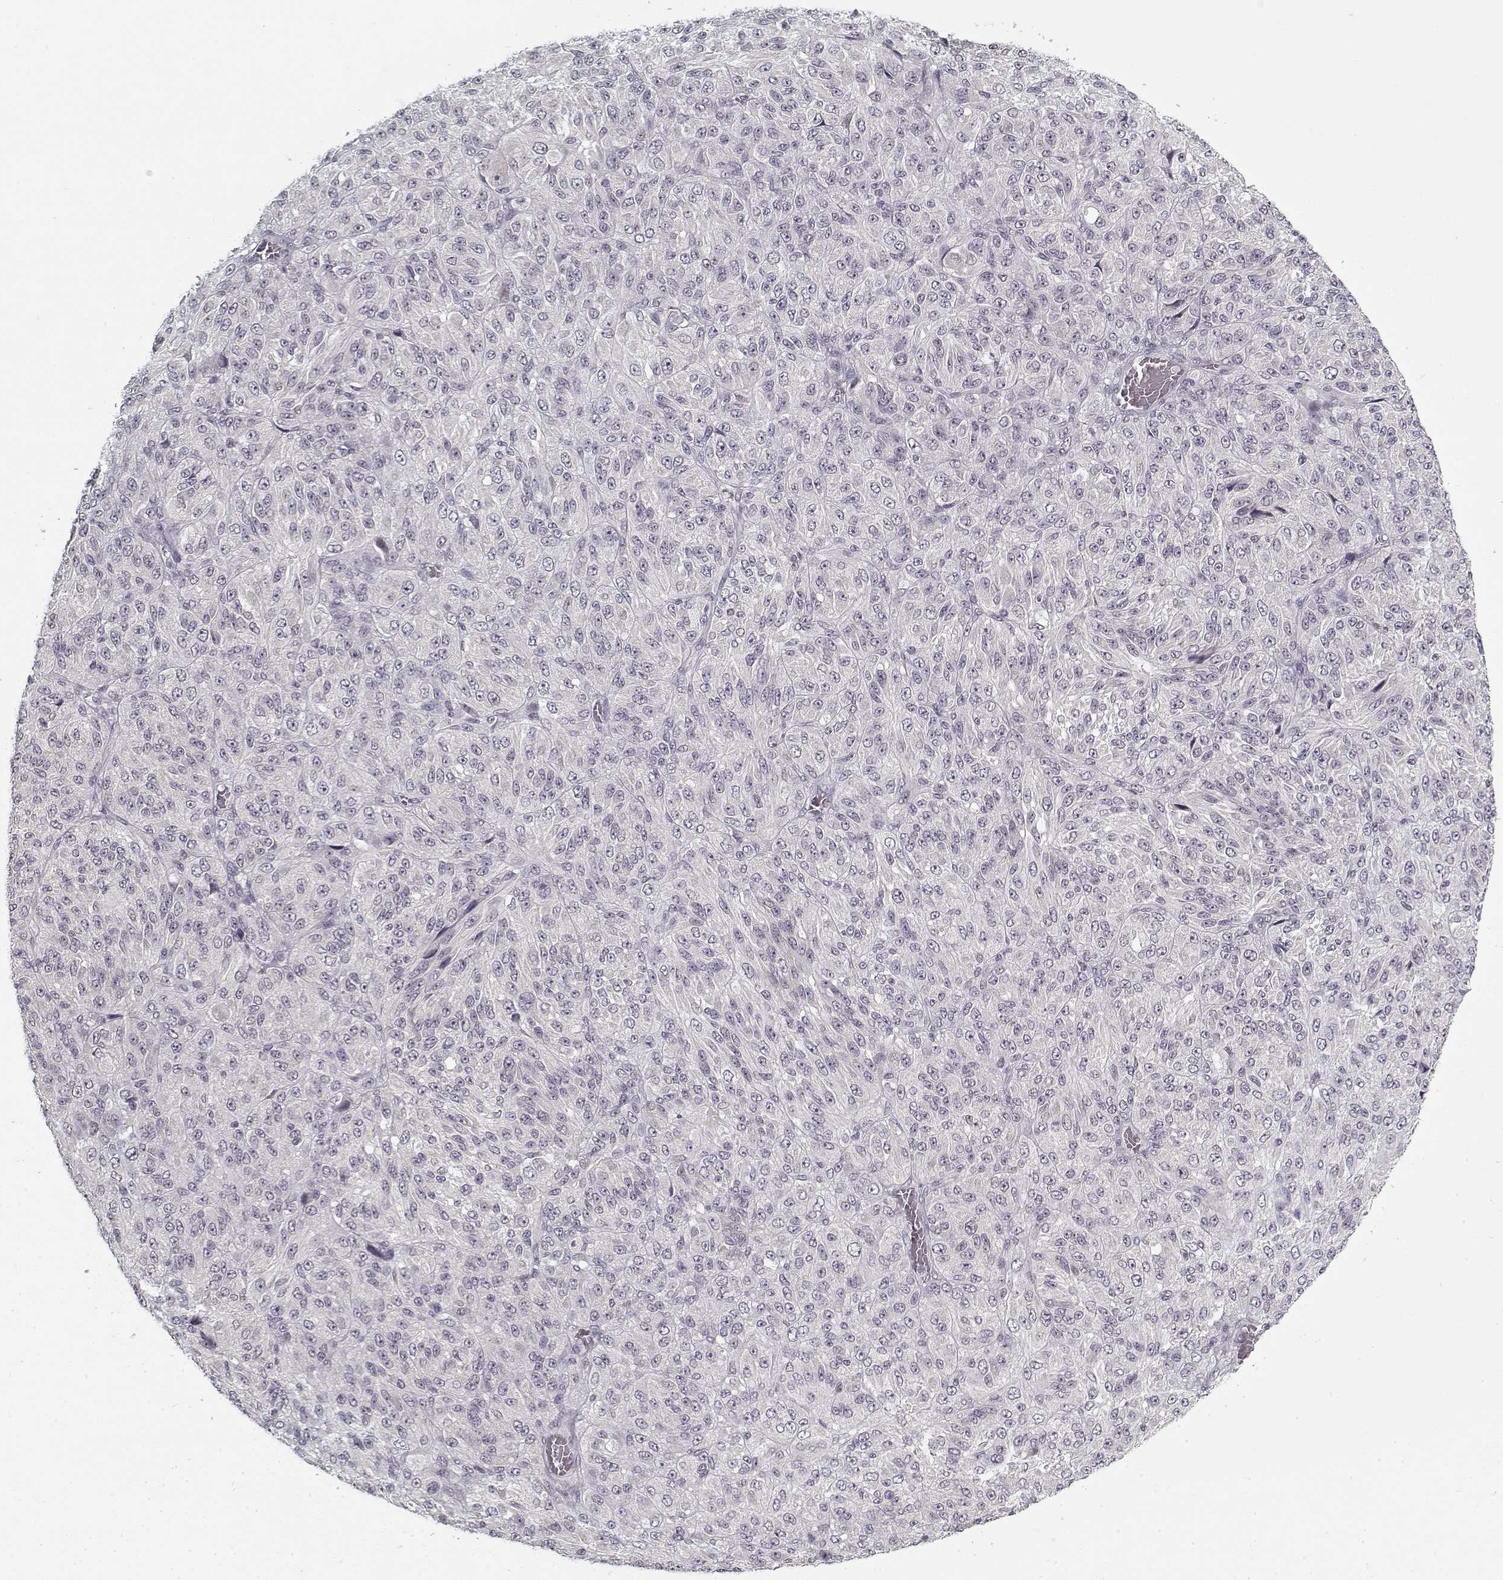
{"staining": {"intensity": "negative", "quantity": "none", "location": "none"}, "tissue": "melanoma", "cell_type": "Tumor cells", "image_type": "cancer", "snomed": [{"axis": "morphology", "description": "Malignant melanoma, Metastatic site"}, {"axis": "topography", "description": "Brain"}], "caption": "Histopathology image shows no protein positivity in tumor cells of malignant melanoma (metastatic site) tissue. (DAB (3,3'-diaminobenzidine) immunohistochemistry (IHC) with hematoxylin counter stain).", "gene": "LAMA2", "patient": {"sex": "female", "age": 56}}